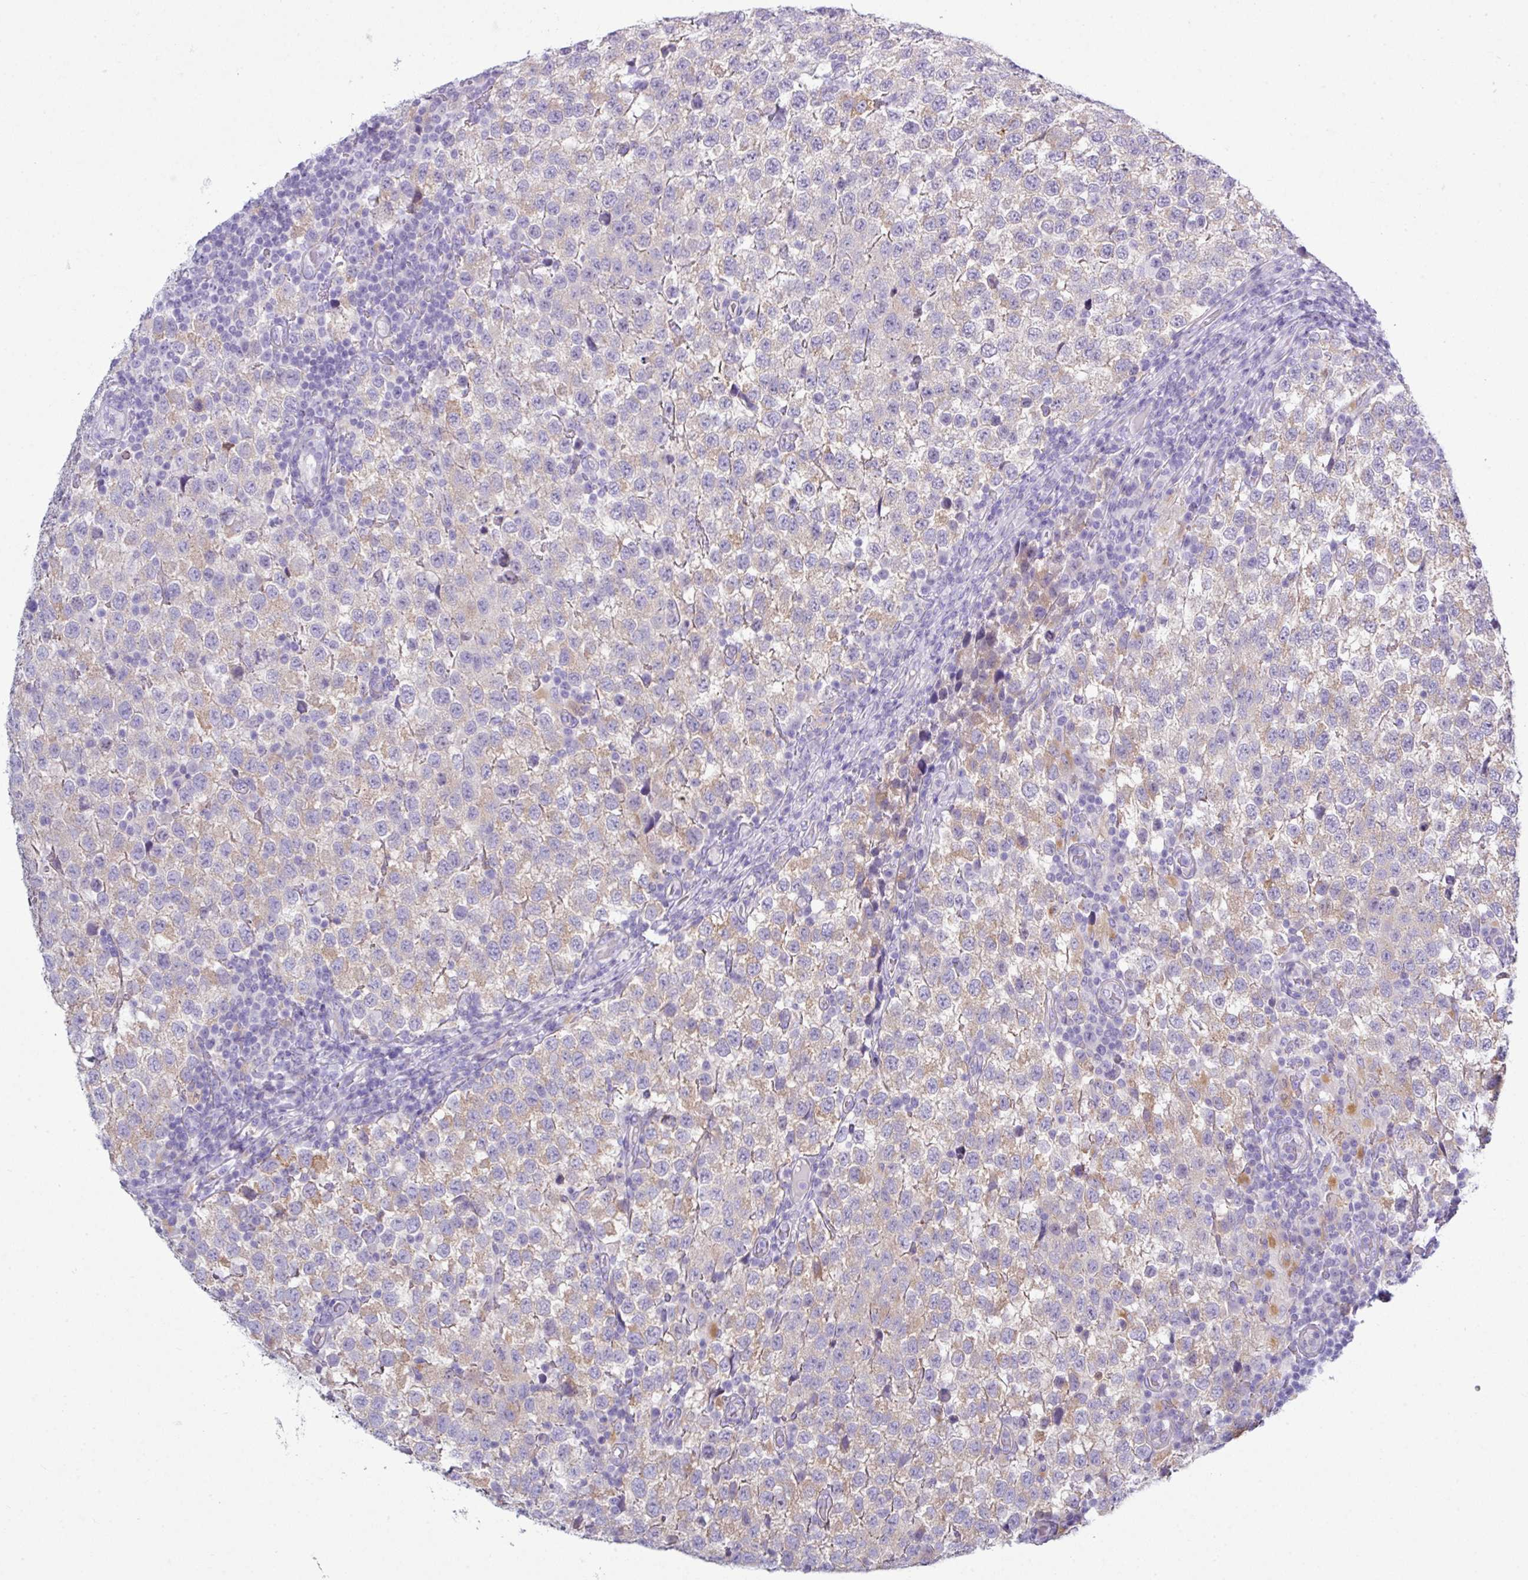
{"staining": {"intensity": "weak", "quantity": "25%-75%", "location": "cytoplasmic/membranous"}, "tissue": "testis cancer", "cell_type": "Tumor cells", "image_type": "cancer", "snomed": [{"axis": "morphology", "description": "Seminoma, NOS"}, {"axis": "topography", "description": "Testis"}], "caption": "Testis cancer tissue displays weak cytoplasmic/membranous positivity in approximately 25%-75% of tumor cells, visualized by immunohistochemistry. (IHC, brightfield microscopy, high magnification).", "gene": "ABCC5", "patient": {"sex": "male", "age": 34}}